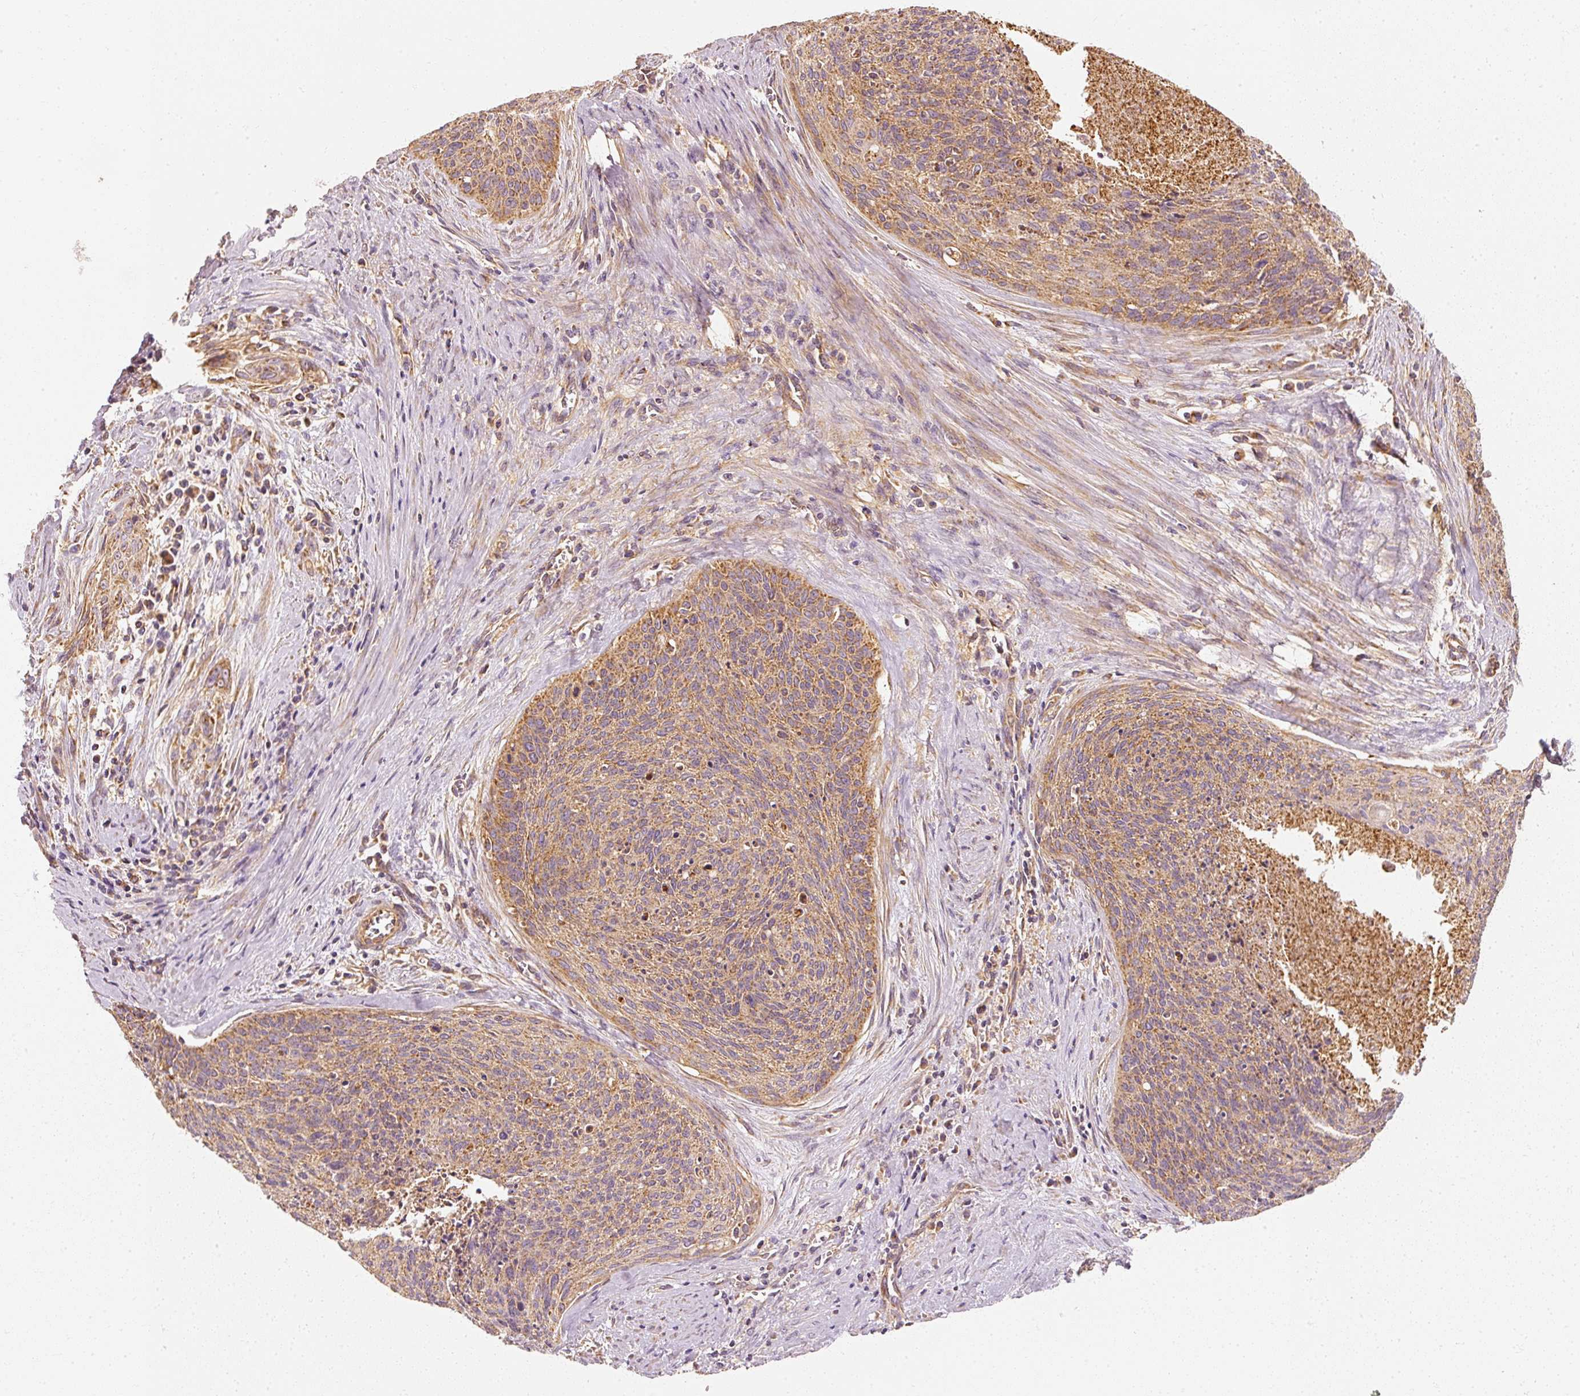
{"staining": {"intensity": "moderate", "quantity": ">75%", "location": "cytoplasmic/membranous"}, "tissue": "cervical cancer", "cell_type": "Tumor cells", "image_type": "cancer", "snomed": [{"axis": "morphology", "description": "Squamous cell carcinoma, NOS"}, {"axis": "topography", "description": "Cervix"}], "caption": "DAB (3,3'-diaminobenzidine) immunohistochemical staining of cervical cancer (squamous cell carcinoma) displays moderate cytoplasmic/membranous protein positivity in approximately >75% of tumor cells.", "gene": "TOMM40", "patient": {"sex": "female", "age": 55}}